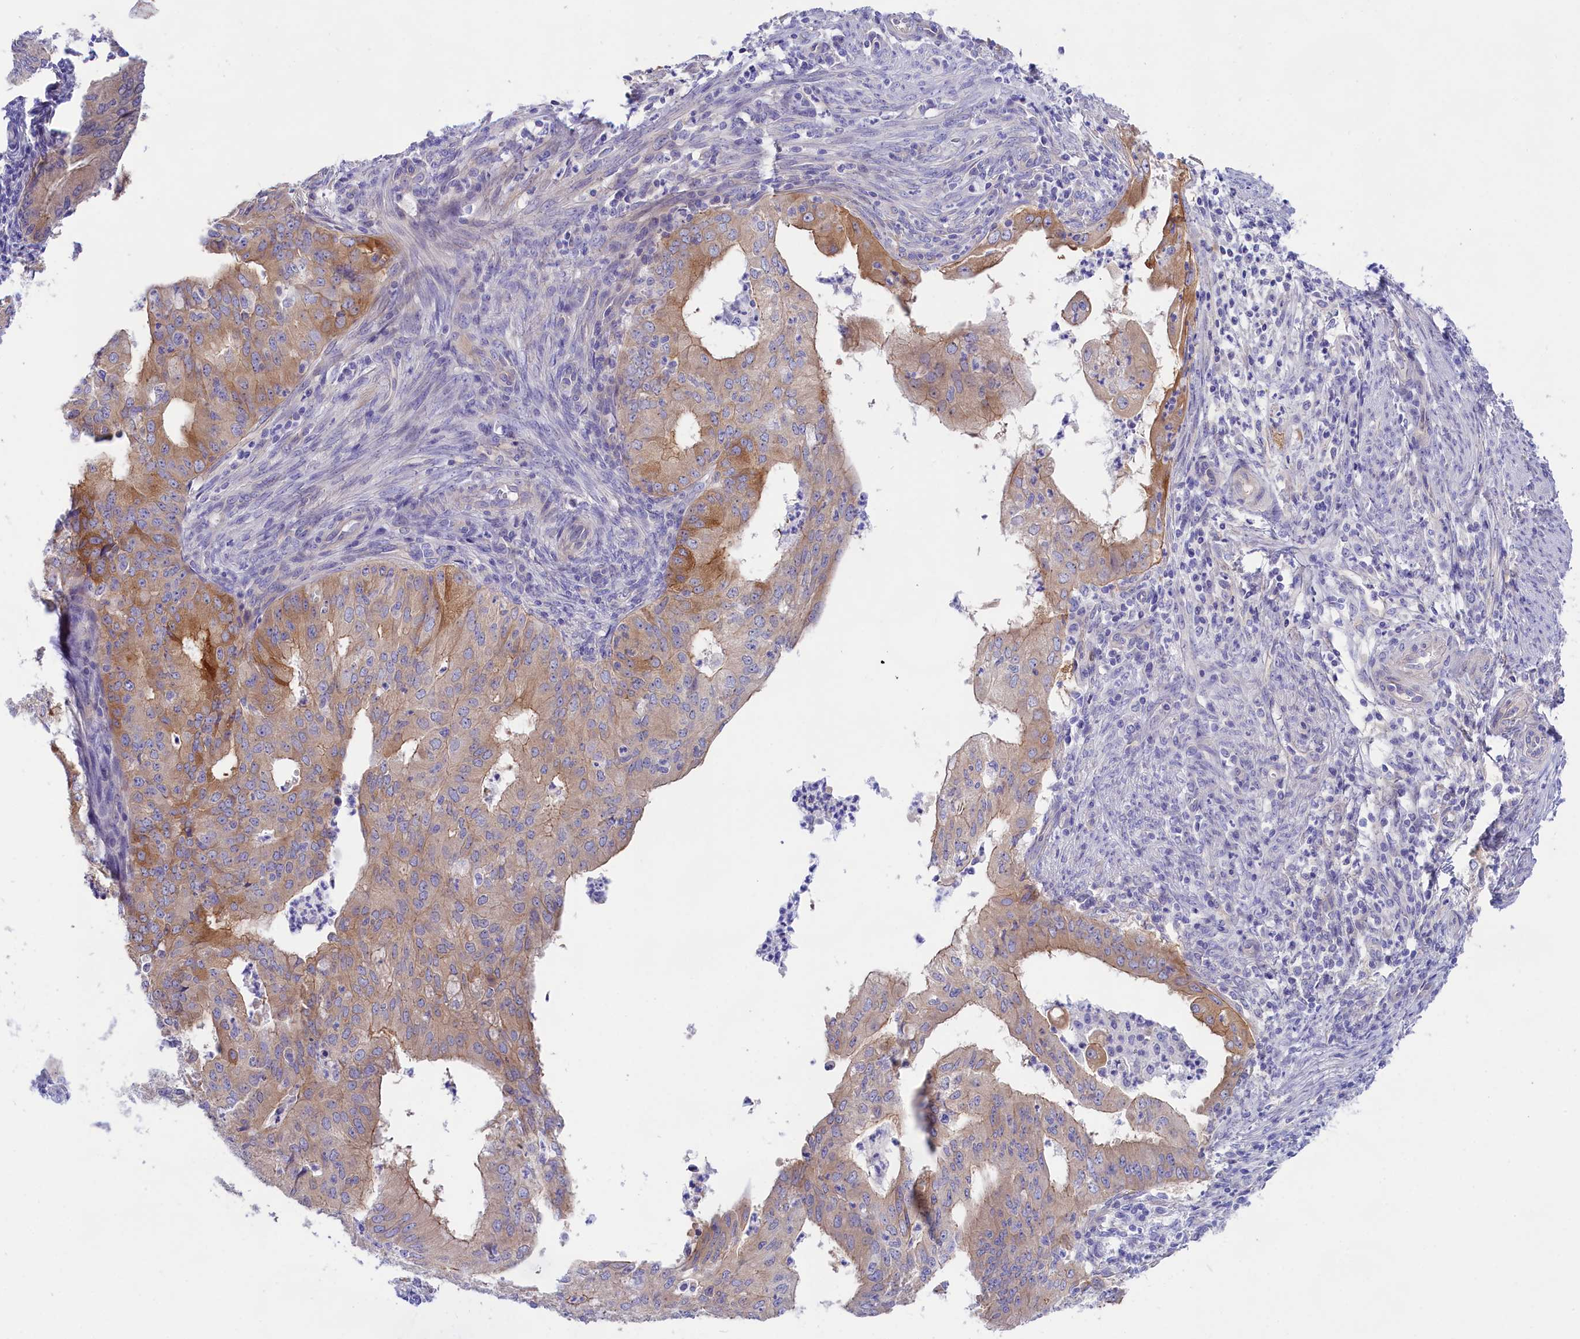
{"staining": {"intensity": "moderate", "quantity": "25%-75%", "location": "cytoplasmic/membranous"}, "tissue": "endometrial cancer", "cell_type": "Tumor cells", "image_type": "cancer", "snomed": [{"axis": "morphology", "description": "Adenocarcinoma, NOS"}, {"axis": "topography", "description": "Endometrium"}], "caption": "Immunohistochemistry histopathology image of human adenocarcinoma (endometrial) stained for a protein (brown), which exhibits medium levels of moderate cytoplasmic/membranous positivity in approximately 25%-75% of tumor cells.", "gene": "PPP1R13L", "patient": {"sex": "female", "age": 50}}